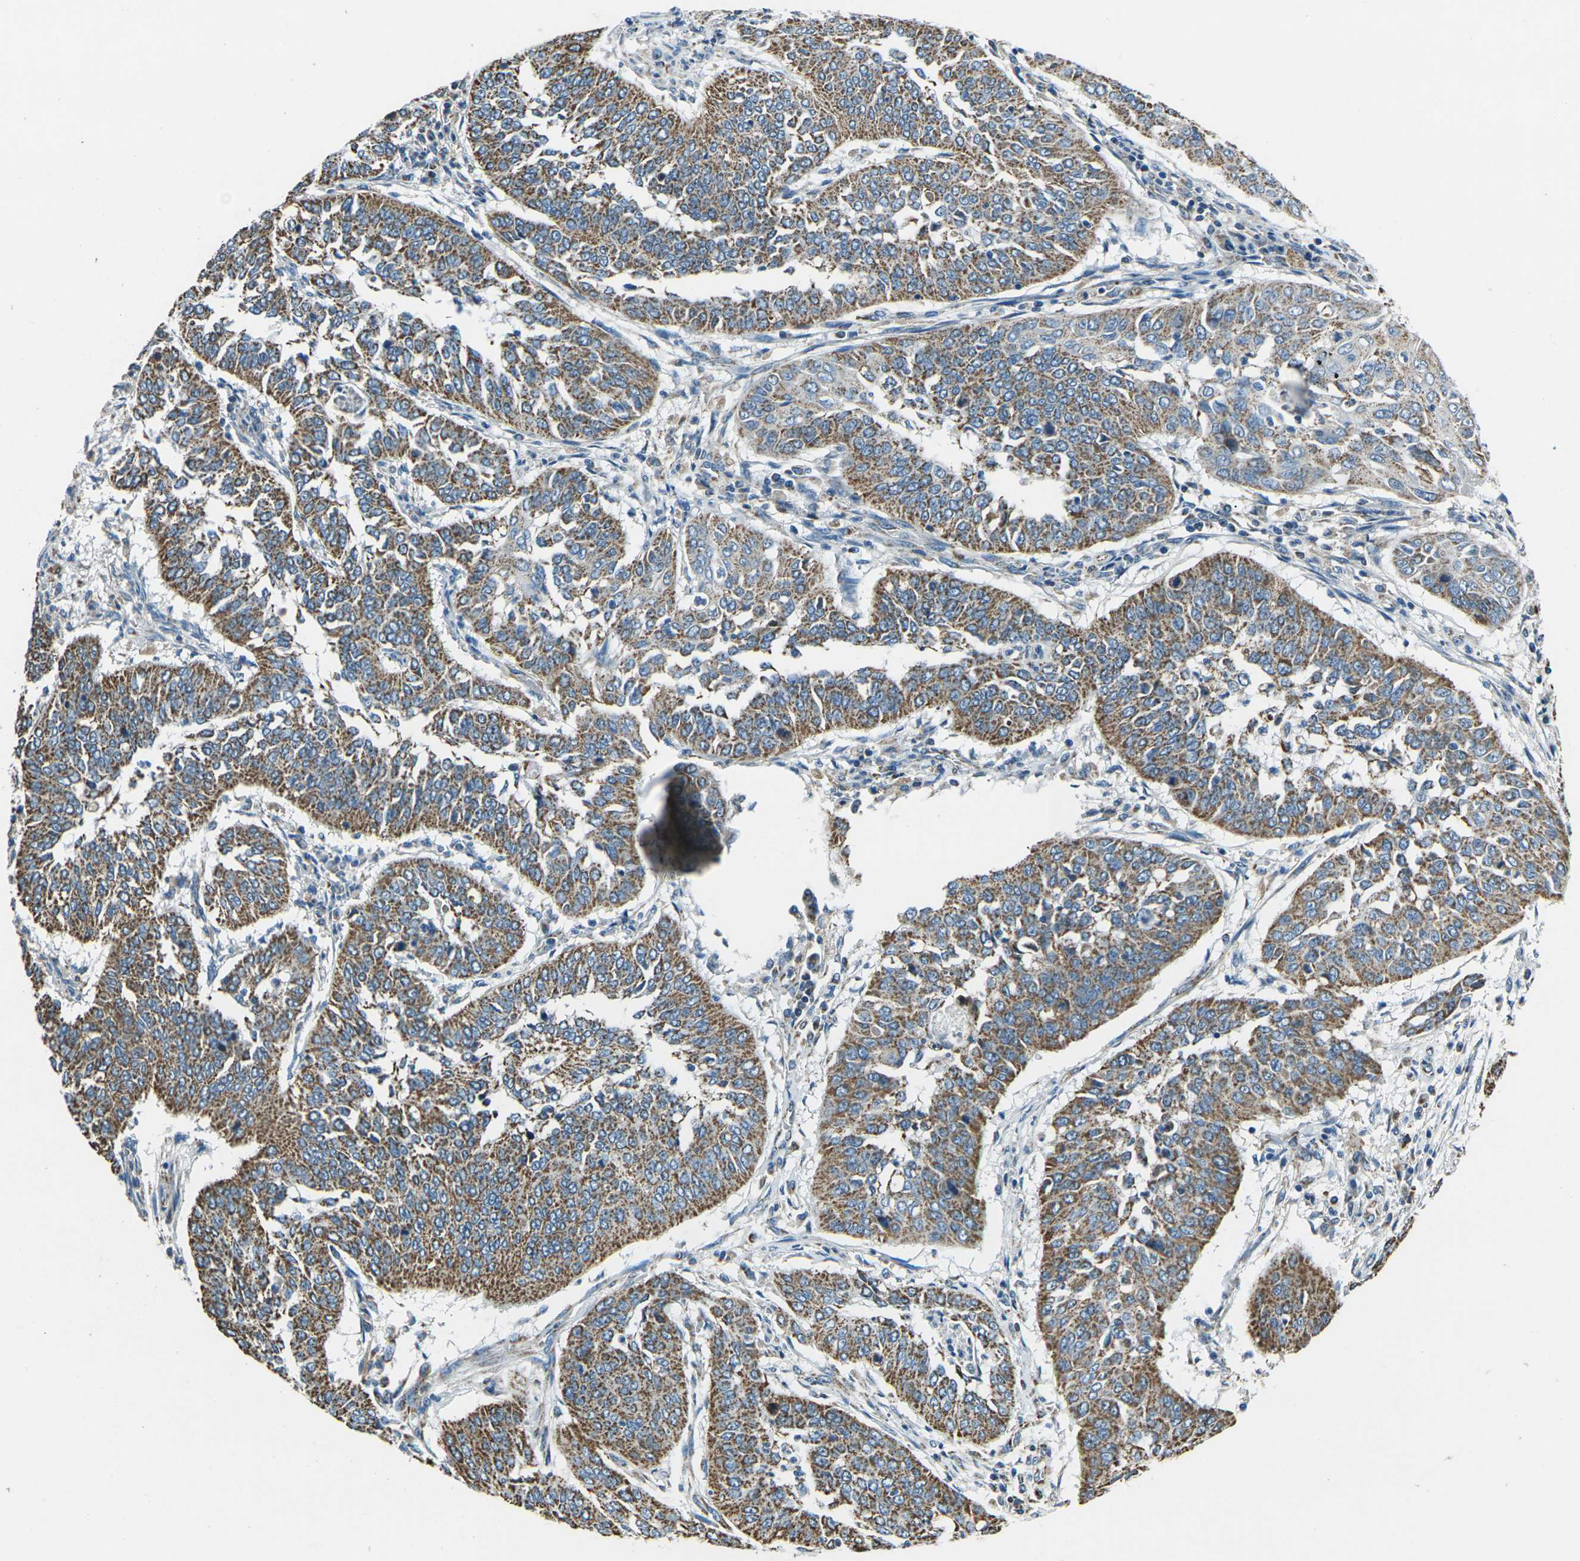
{"staining": {"intensity": "moderate", "quantity": ">75%", "location": "cytoplasmic/membranous"}, "tissue": "cervical cancer", "cell_type": "Tumor cells", "image_type": "cancer", "snomed": [{"axis": "morphology", "description": "Normal tissue, NOS"}, {"axis": "morphology", "description": "Squamous cell carcinoma, NOS"}, {"axis": "topography", "description": "Cervix"}], "caption": "Brown immunohistochemical staining in squamous cell carcinoma (cervical) shows moderate cytoplasmic/membranous staining in approximately >75% of tumor cells. Using DAB (3,3'-diaminobenzidine) (brown) and hematoxylin (blue) stains, captured at high magnification using brightfield microscopy.", "gene": "IRF3", "patient": {"sex": "female", "age": 39}}